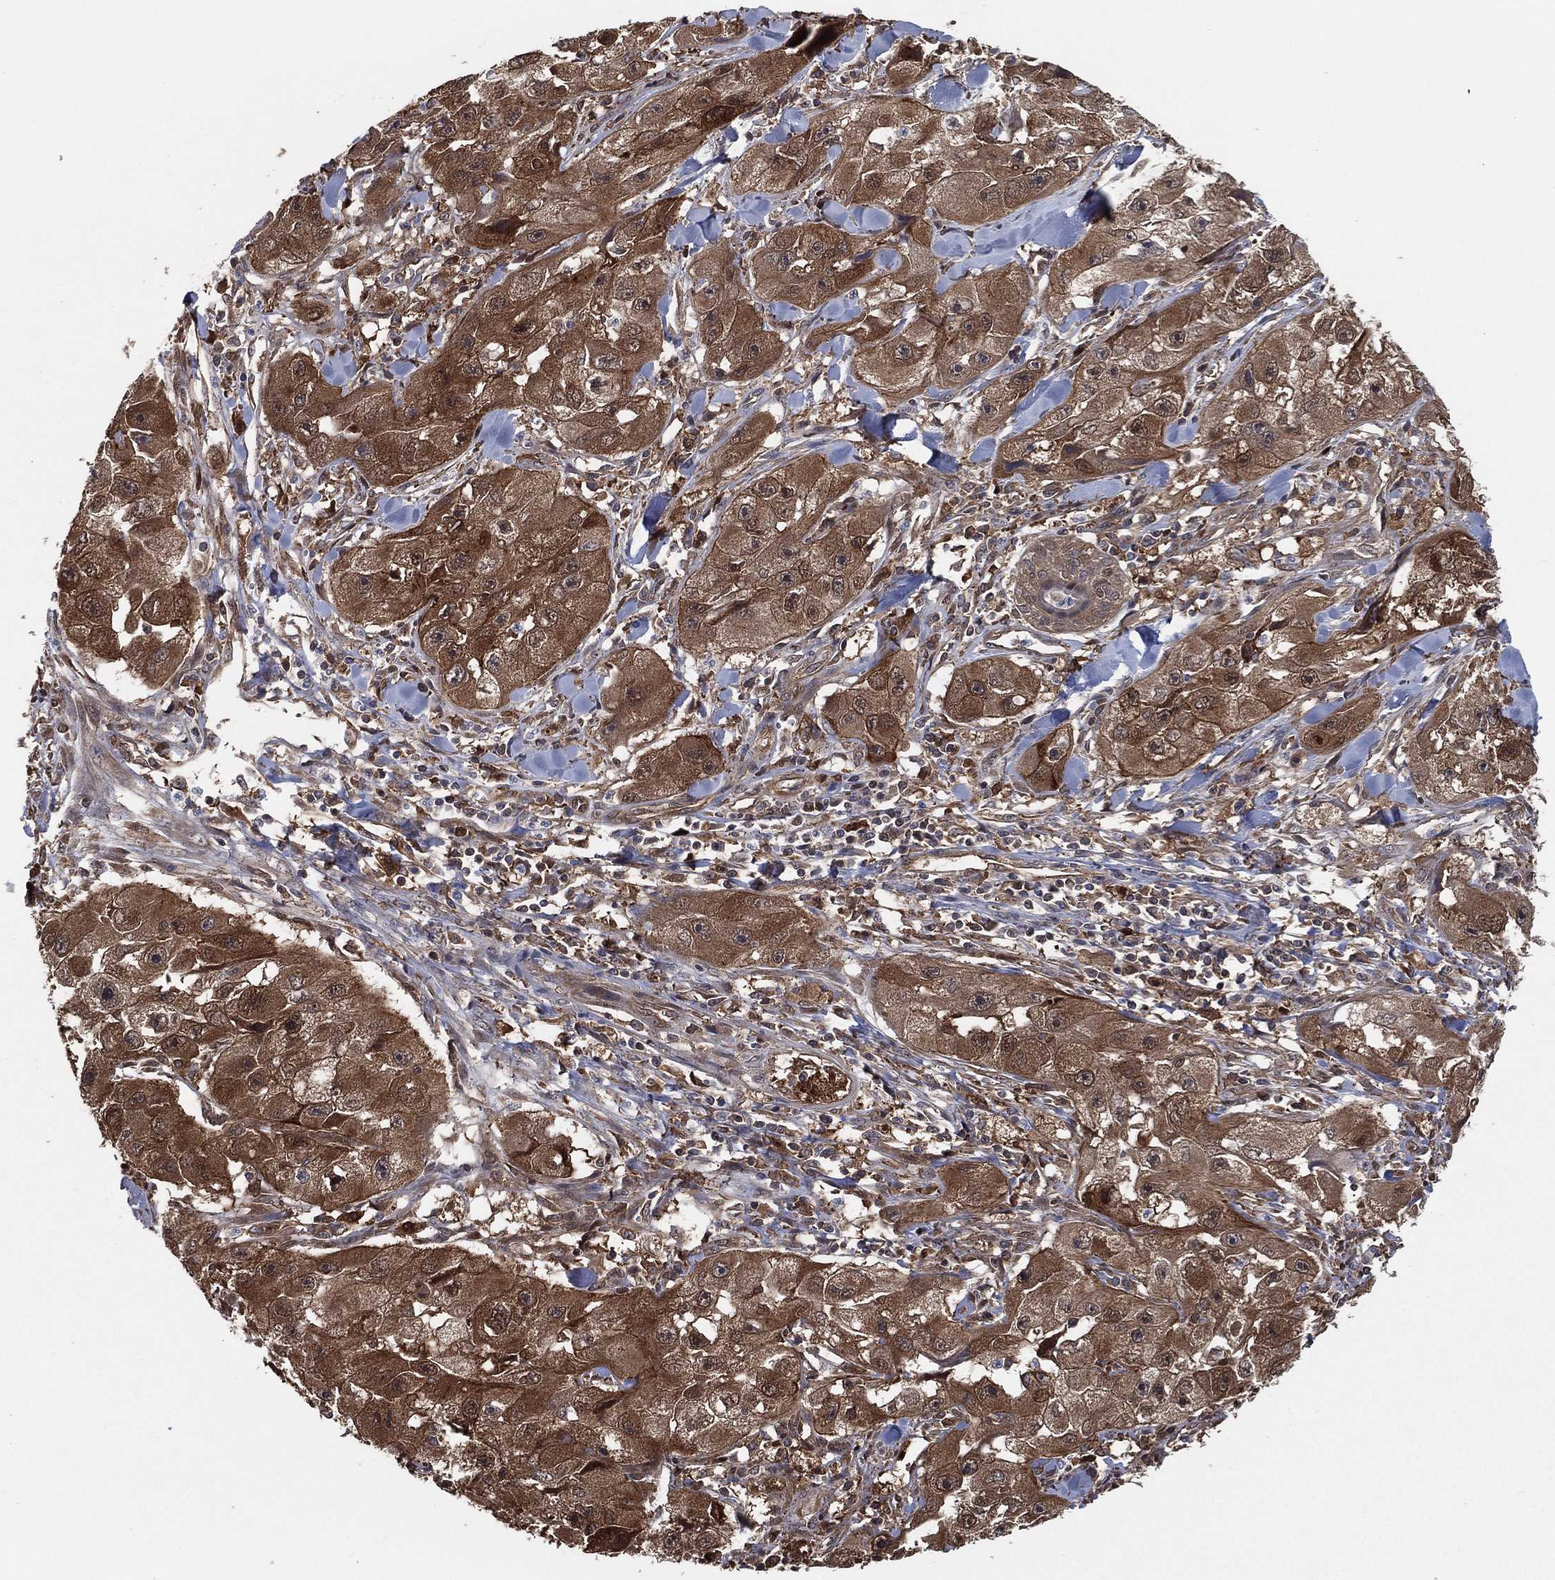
{"staining": {"intensity": "strong", "quantity": ">75%", "location": "cytoplasmic/membranous"}, "tissue": "skin cancer", "cell_type": "Tumor cells", "image_type": "cancer", "snomed": [{"axis": "morphology", "description": "Squamous cell carcinoma, NOS"}, {"axis": "topography", "description": "Skin"}, {"axis": "topography", "description": "Subcutis"}], "caption": "Protein staining shows strong cytoplasmic/membranous positivity in approximately >75% of tumor cells in skin cancer (squamous cell carcinoma). (brown staining indicates protein expression, while blue staining denotes nuclei).", "gene": "PSMG4", "patient": {"sex": "male", "age": 73}}